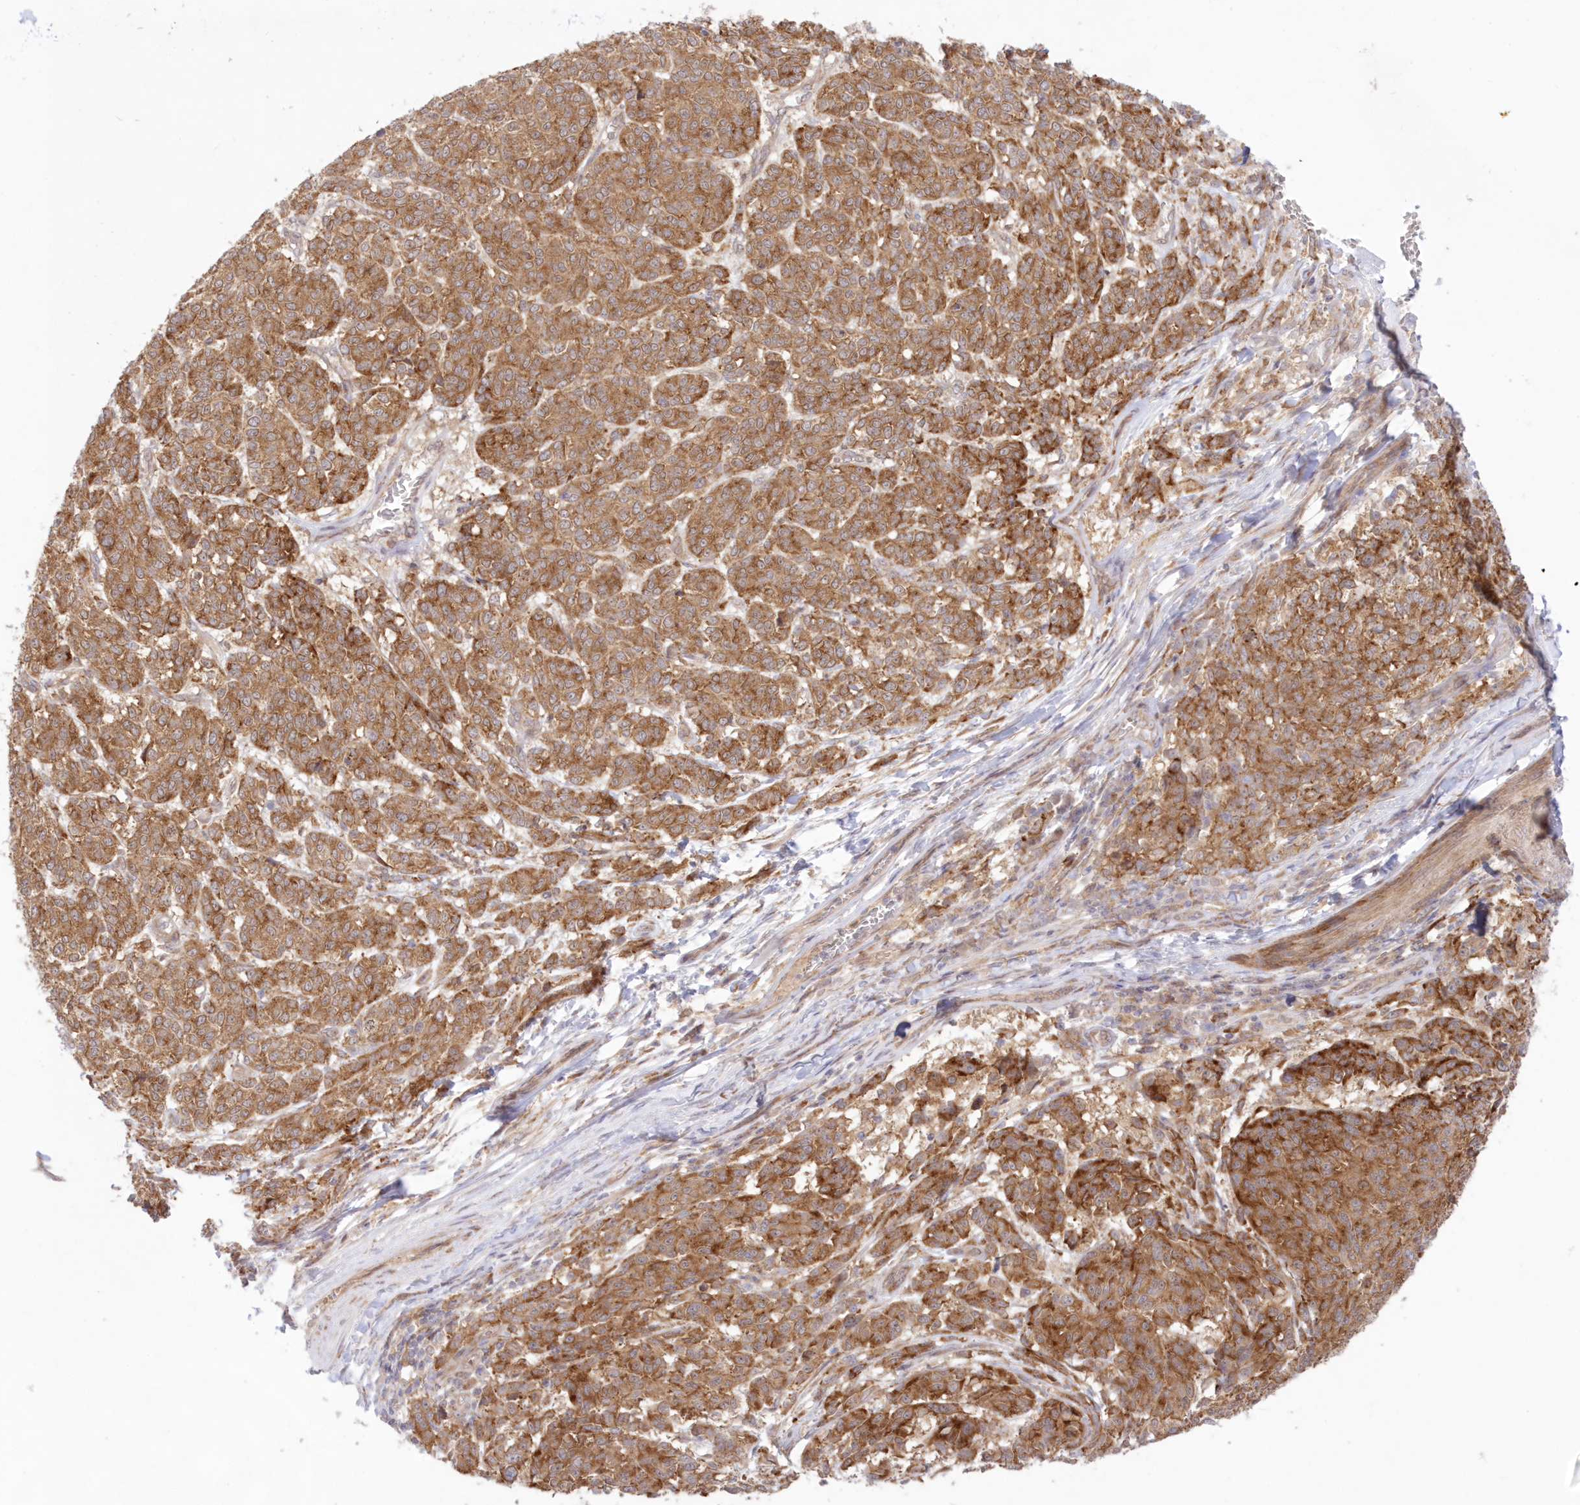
{"staining": {"intensity": "strong", "quantity": ">75%", "location": "cytoplasmic/membranous"}, "tissue": "melanoma", "cell_type": "Tumor cells", "image_type": "cancer", "snomed": [{"axis": "morphology", "description": "Malignant melanoma, NOS"}, {"axis": "topography", "description": "Skin"}], "caption": "Immunohistochemistry (IHC) histopathology image of neoplastic tissue: malignant melanoma stained using IHC shows high levels of strong protein expression localized specifically in the cytoplasmic/membranous of tumor cells, appearing as a cytoplasmic/membranous brown color.", "gene": "RNPEP", "patient": {"sex": "male", "age": 49}}